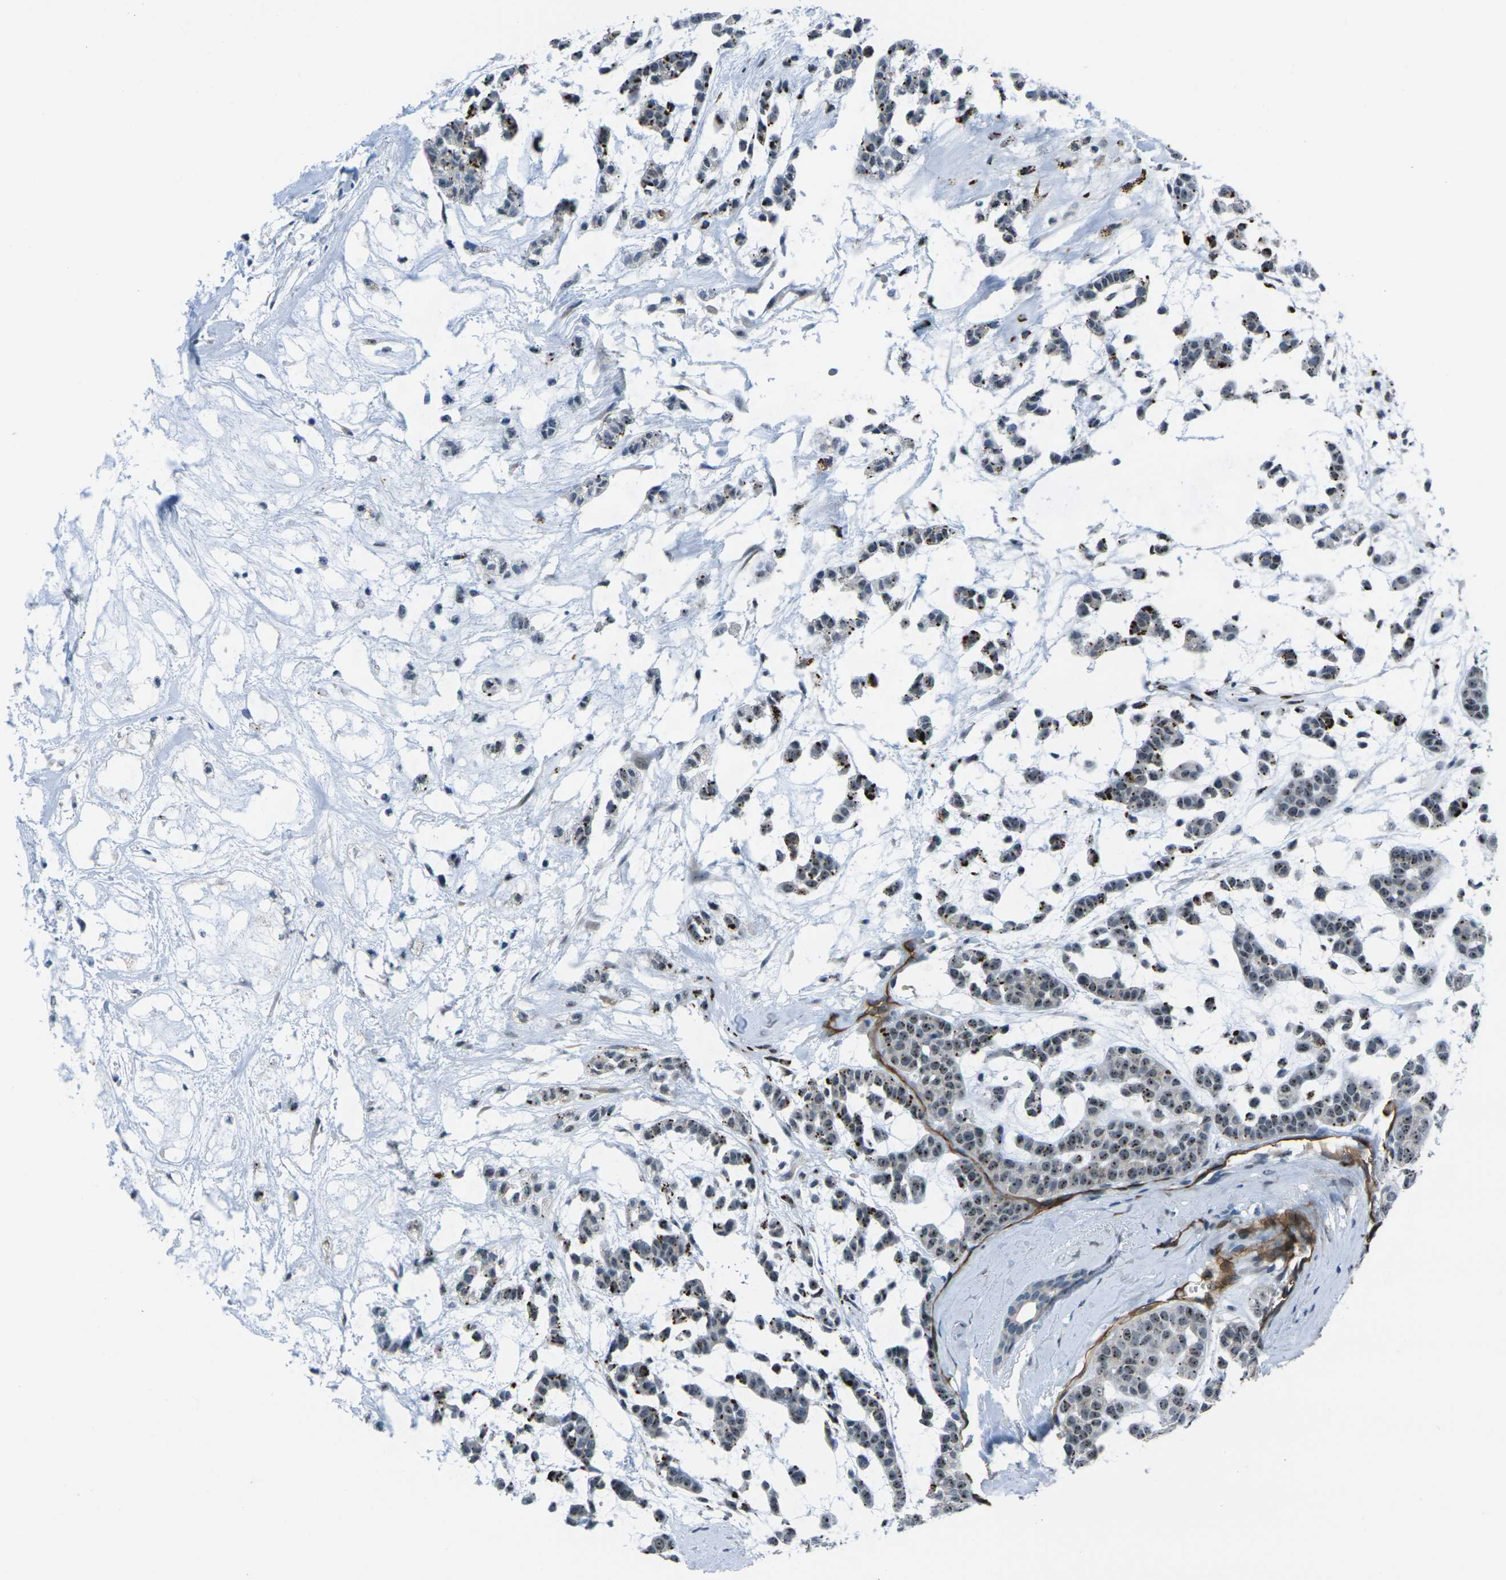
{"staining": {"intensity": "moderate", "quantity": "25%-75%", "location": "nuclear"}, "tissue": "head and neck cancer", "cell_type": "Tumor cells", "image_type": "cancer", "snomed": [{"axis": "morphology", "description": "Adenocarcinoma, NOS"}, {"axis": "morphology", "description": "Adenoma, NOS"}, {"axis": "topography", "description": "Head-Neck"}], "caption": "About 25%-75% of tumor cells in head and neck cancer (adenoma) display moderate nuclear protein staining as visualized by brown immunohistochemical staining.", "gene": "HSPA12B", "patient": {"sex": "female", "age": 55}}